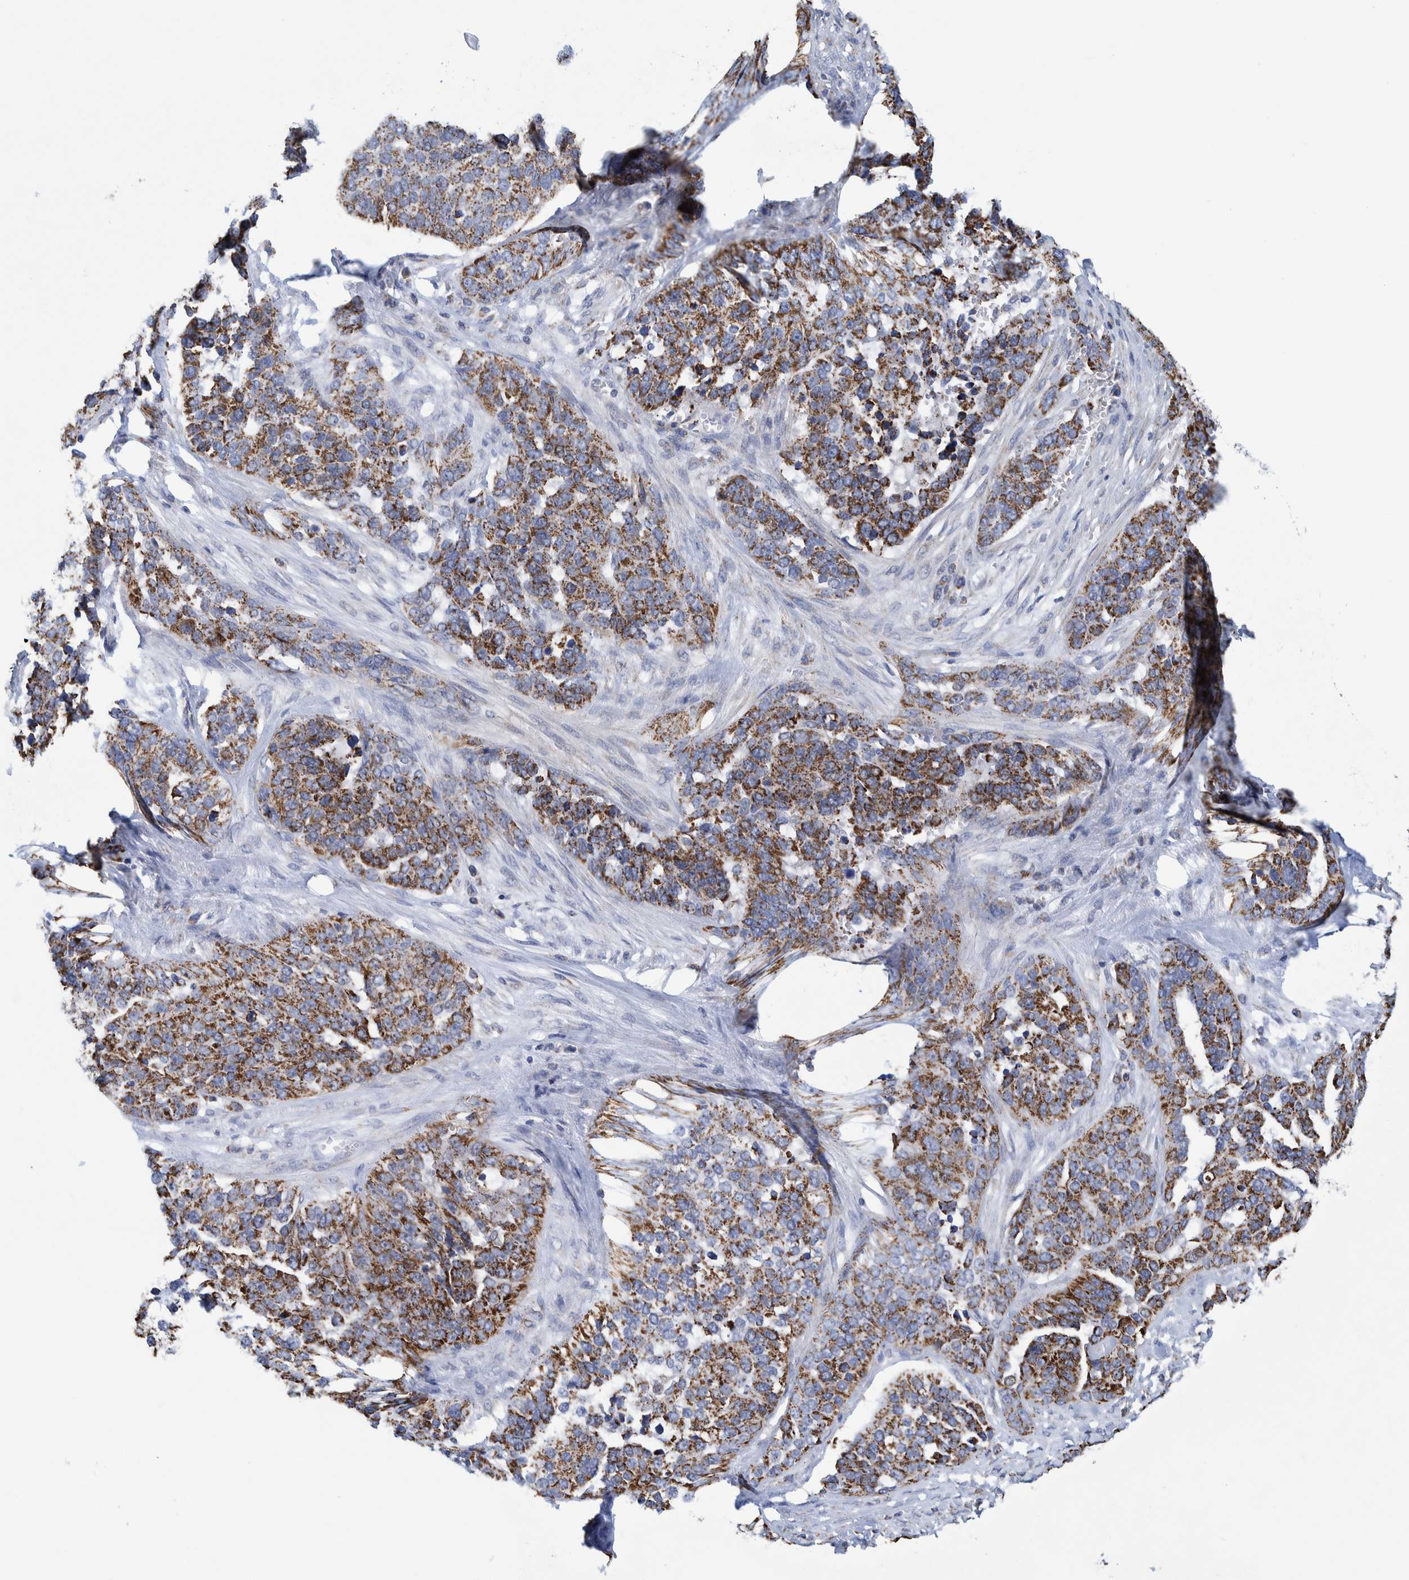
{"staining": {"intensity": "strong", "quantity": ">75%", "location": "cytoplasmic/membranous"}, "tissue": "ovarian cancer", "cell_type": "Tumor cells", "image_type": "cancer", "snomed": [{"axis": "morphology", "description": "Cystadenocarcinoma, serous, NOS"}, {"axis": "topography", "description": "Ovary"}], "caption": "Immunohistochemistry (IHC) (DAB) staining of human ovarian serous cystadenocarcinoma shows strong cytoplasmic/membranous protein positivity in approximately >75% of tumor cells.", "gene": "MRPS7", "patient": {"sex": "female", "age": 44}}